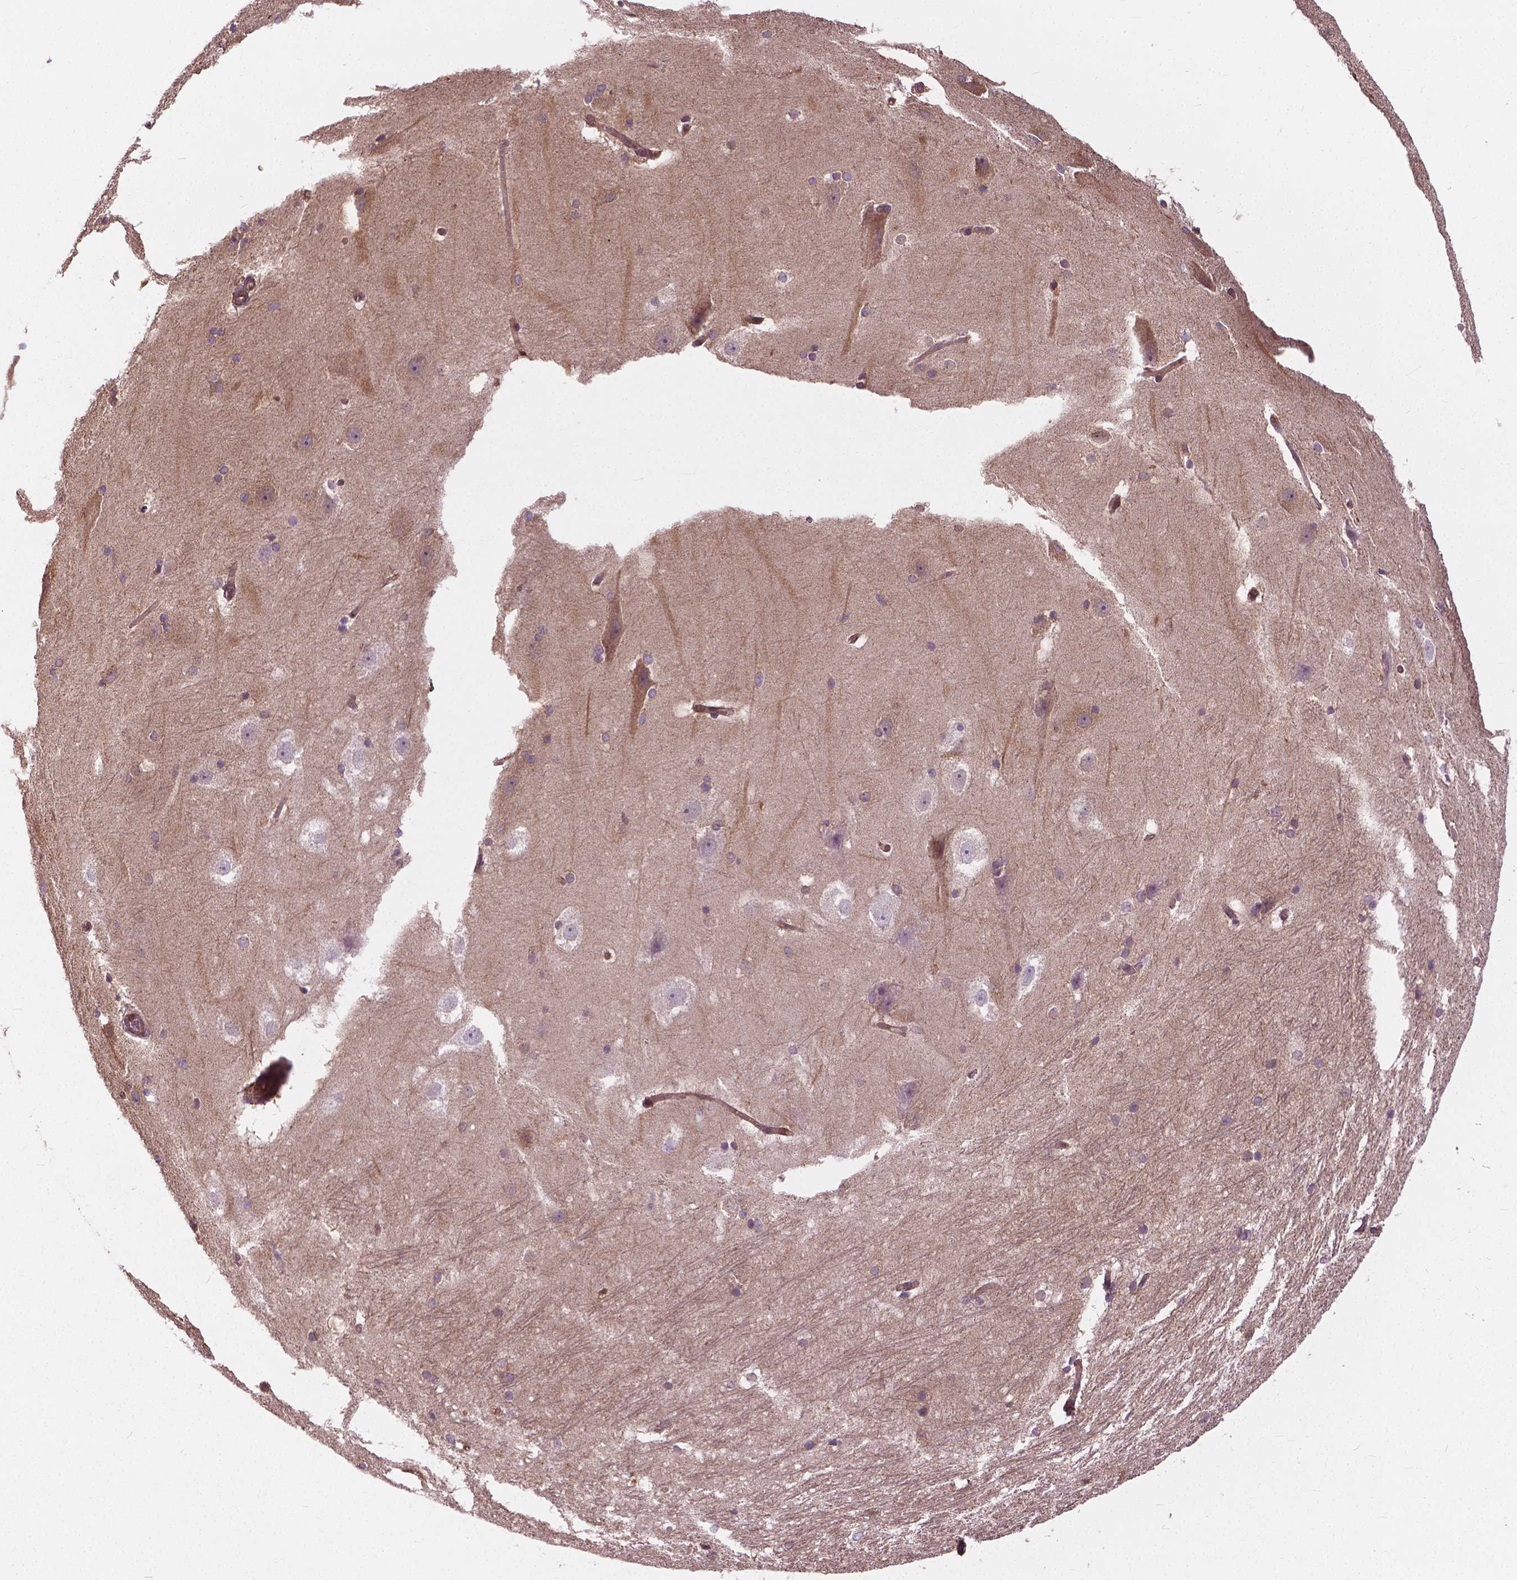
{"staining": {"intensity": "moderate", "quantity": "25%-75%", "location": "cytoplasmic/membranous"}, "tissue": "hippocampus", "cell_type": "Glial cells", "image_type": "normal", "snomed": [{"axis": "morphology", "description": "Normal tissue, NOS"}, {"axis": "topography", "description": "Cerebral cortex"}, {"axis": "topography", "description": "Hippocampus"}], "caption": "Hippocampus stained with DAB immunohistochemistry (IHC) displays medium levels of moderate cytoplasmic/membranous staining in approximately 25%-75% of glial cells. (Stains: DAB (3,3'-diaminobenzidine) in brown, nuclei in blue, Microscopy: brightfield microscopy at high magnification).", "gene": "MZT1", "patient": {"sex": "female", "age": 19}}